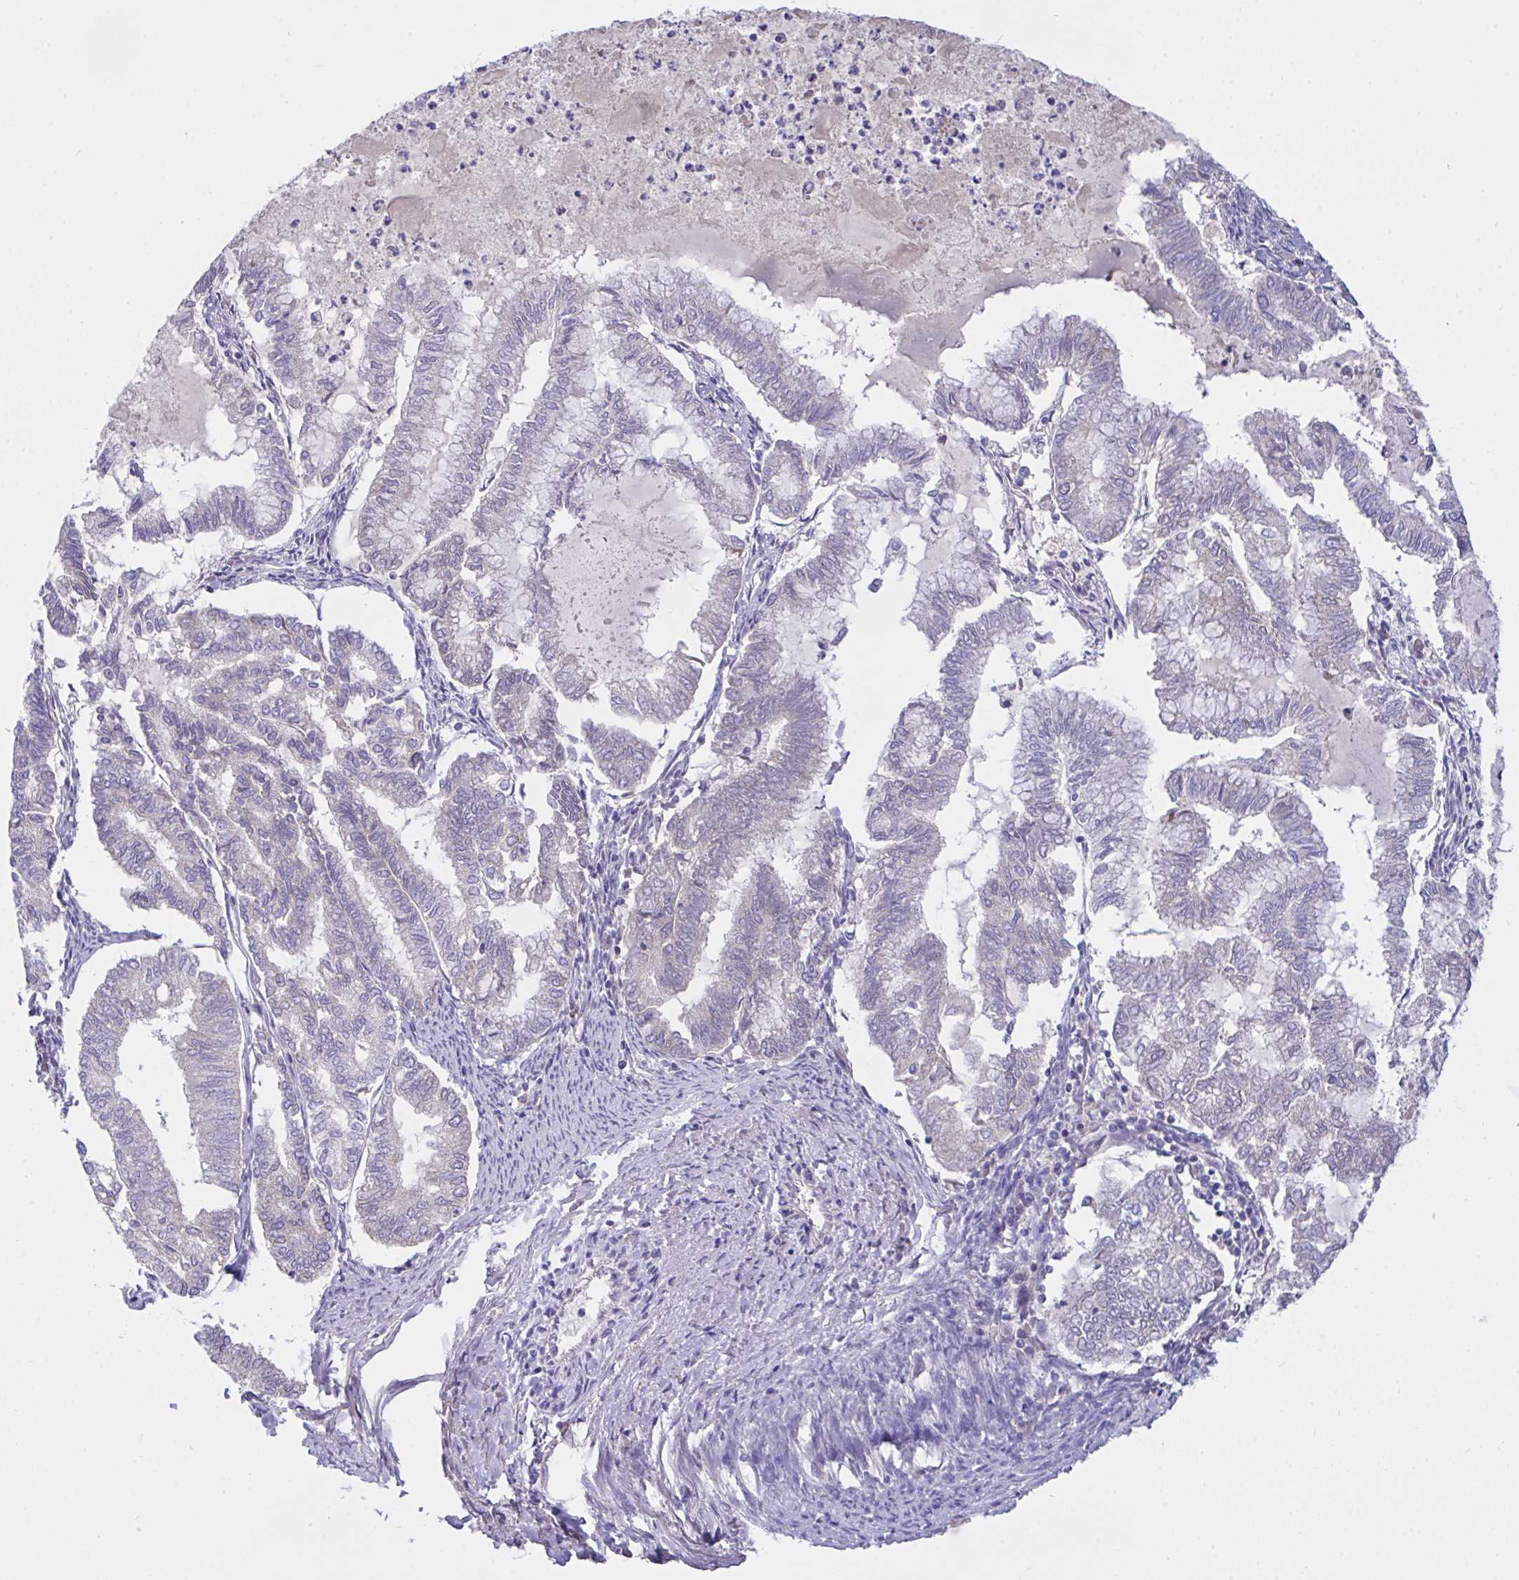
{"staining": {"intensity": "negative", "quantity": "none", "location": "none"}, "tissue": "endometrial cancer", "cell_type": "Tumor cells", "image_type": "cancer", "snomed": [{"axis": "morphology", "description": "Adenocarcinoma, NOS"}, {"axis": "topography", "description": "Endometrium"}], "caption": "Tumor cells are negative for brown protein staining in endometrial adenocarcinoma.", "gene": "L3HYPDH", "patient": {"sex": "female", "age": 79}}